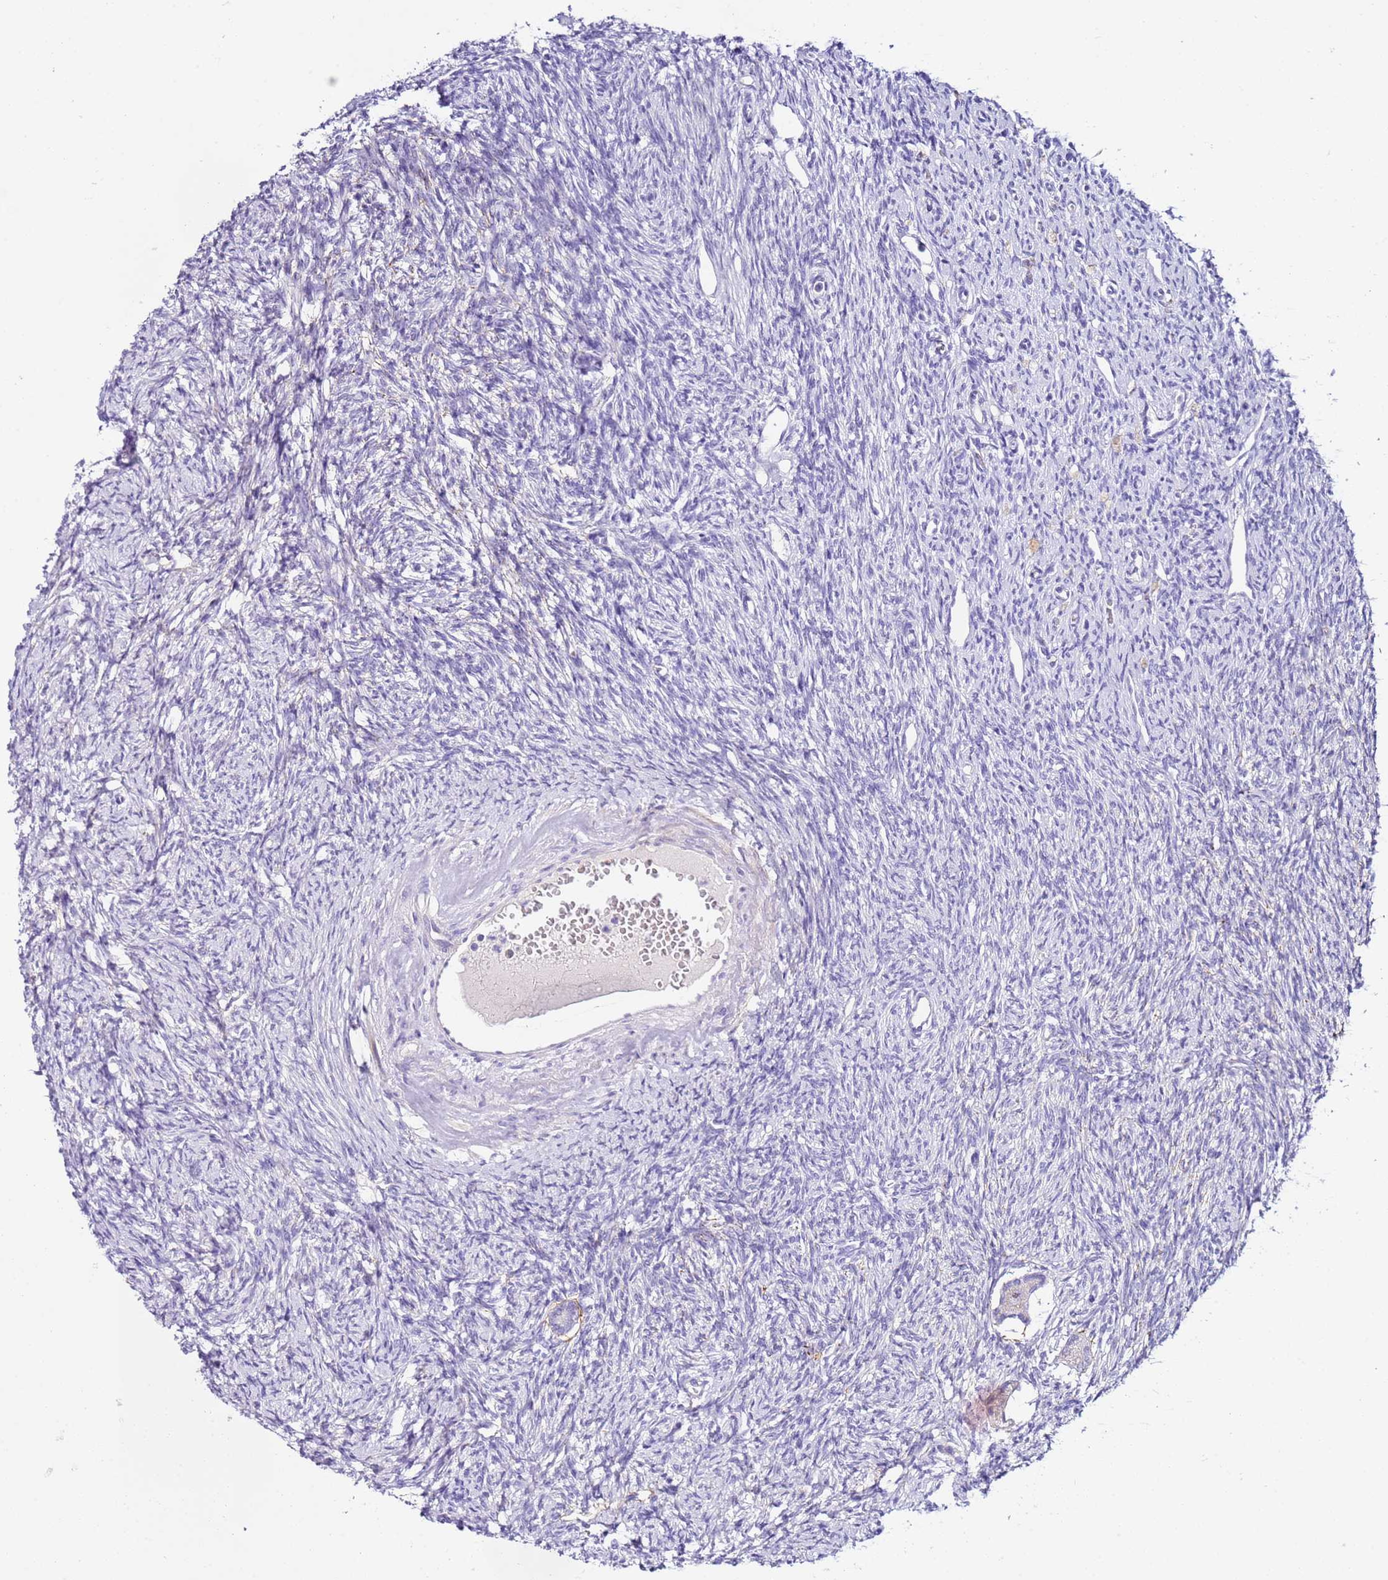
{"staining": {"intensity": "negative", "quantity": "none", "location": "none"}, "tissue": "ovary", "cell_type": "Follicle cells", "image_type": "normal", "snomed": [{"axis": "morphology", "description": "Normal tissue, NOS"}, {"axis": "morphology", "description": "Cyst, NOS"}, {"axis": "topography", "description": "Ovary"}], "caption": "The photomicrograph shows no staining of follicle cells in benign ovary. (Stains: DAB (3,3'-diaminobenzidine) immunohistochemistry with hematoxylin counter stain, Microscopy: brightfield microscopy at high magnification).", "gene": "HGD", "patient": {"sex": "female", "age": 33}}